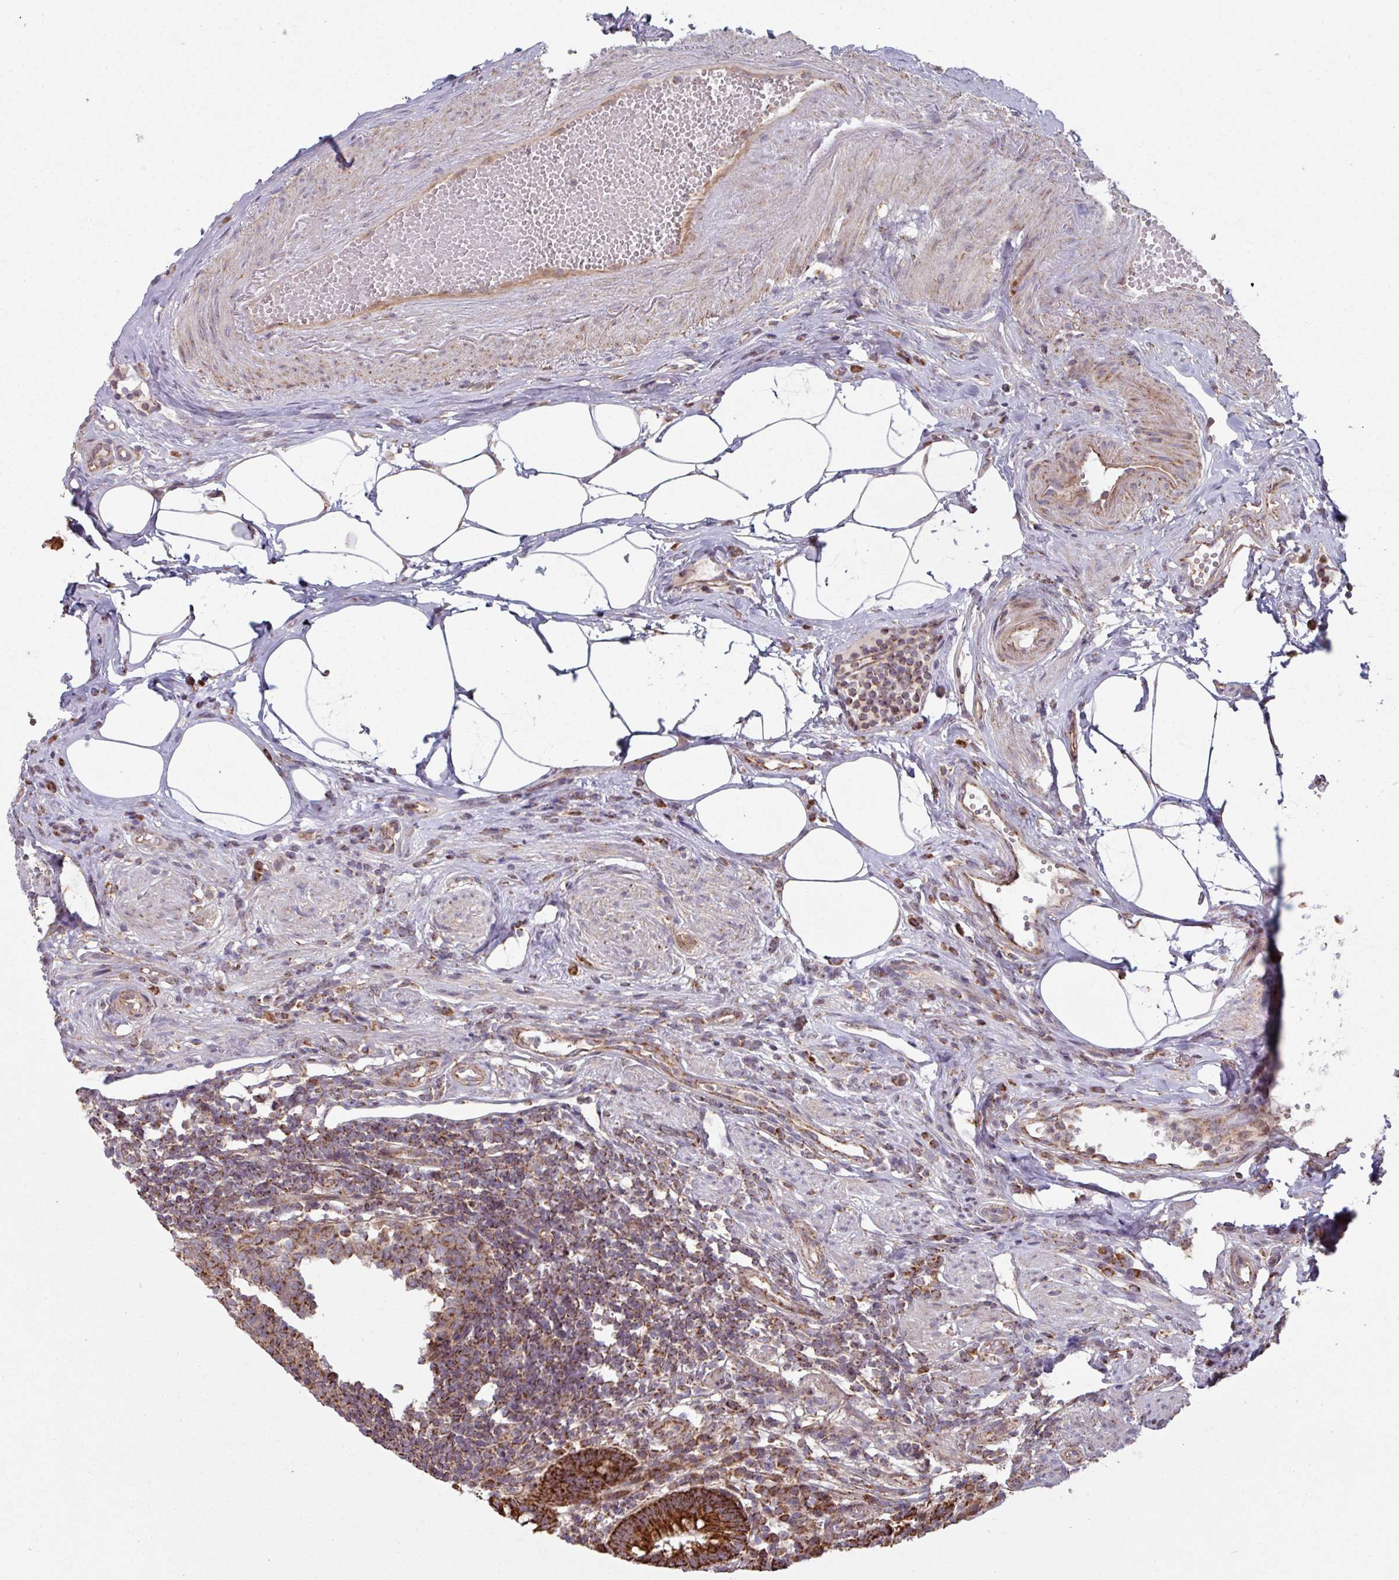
{"staining": {"intensity": "strong", "quantity": ">75%", "location": "cytoplasmic/membranous"}, "tissue": "appendix", "cell_type": "Glandular cells", "image_type": "normal", "snomed": [{"axis": "morphology", "description": "Normal tissue, NOS"}, {"axis": "topography", "description": "Appendix"}], "caption": "Immunohistochemistry (IHC) staining of unremarkable appendix, which exhibits high levels of strong cytoplasmic/membranous positivity in approximately >75% of glandular cells indicating strong cytoplasmic/membranous protein staining. The staining was performed using DAB (brown) for protein detection and nuclei were counterstained in hematoxylin (blue).", "gene": "COX7C", "patient": {"sex": "female", "age": 56}}